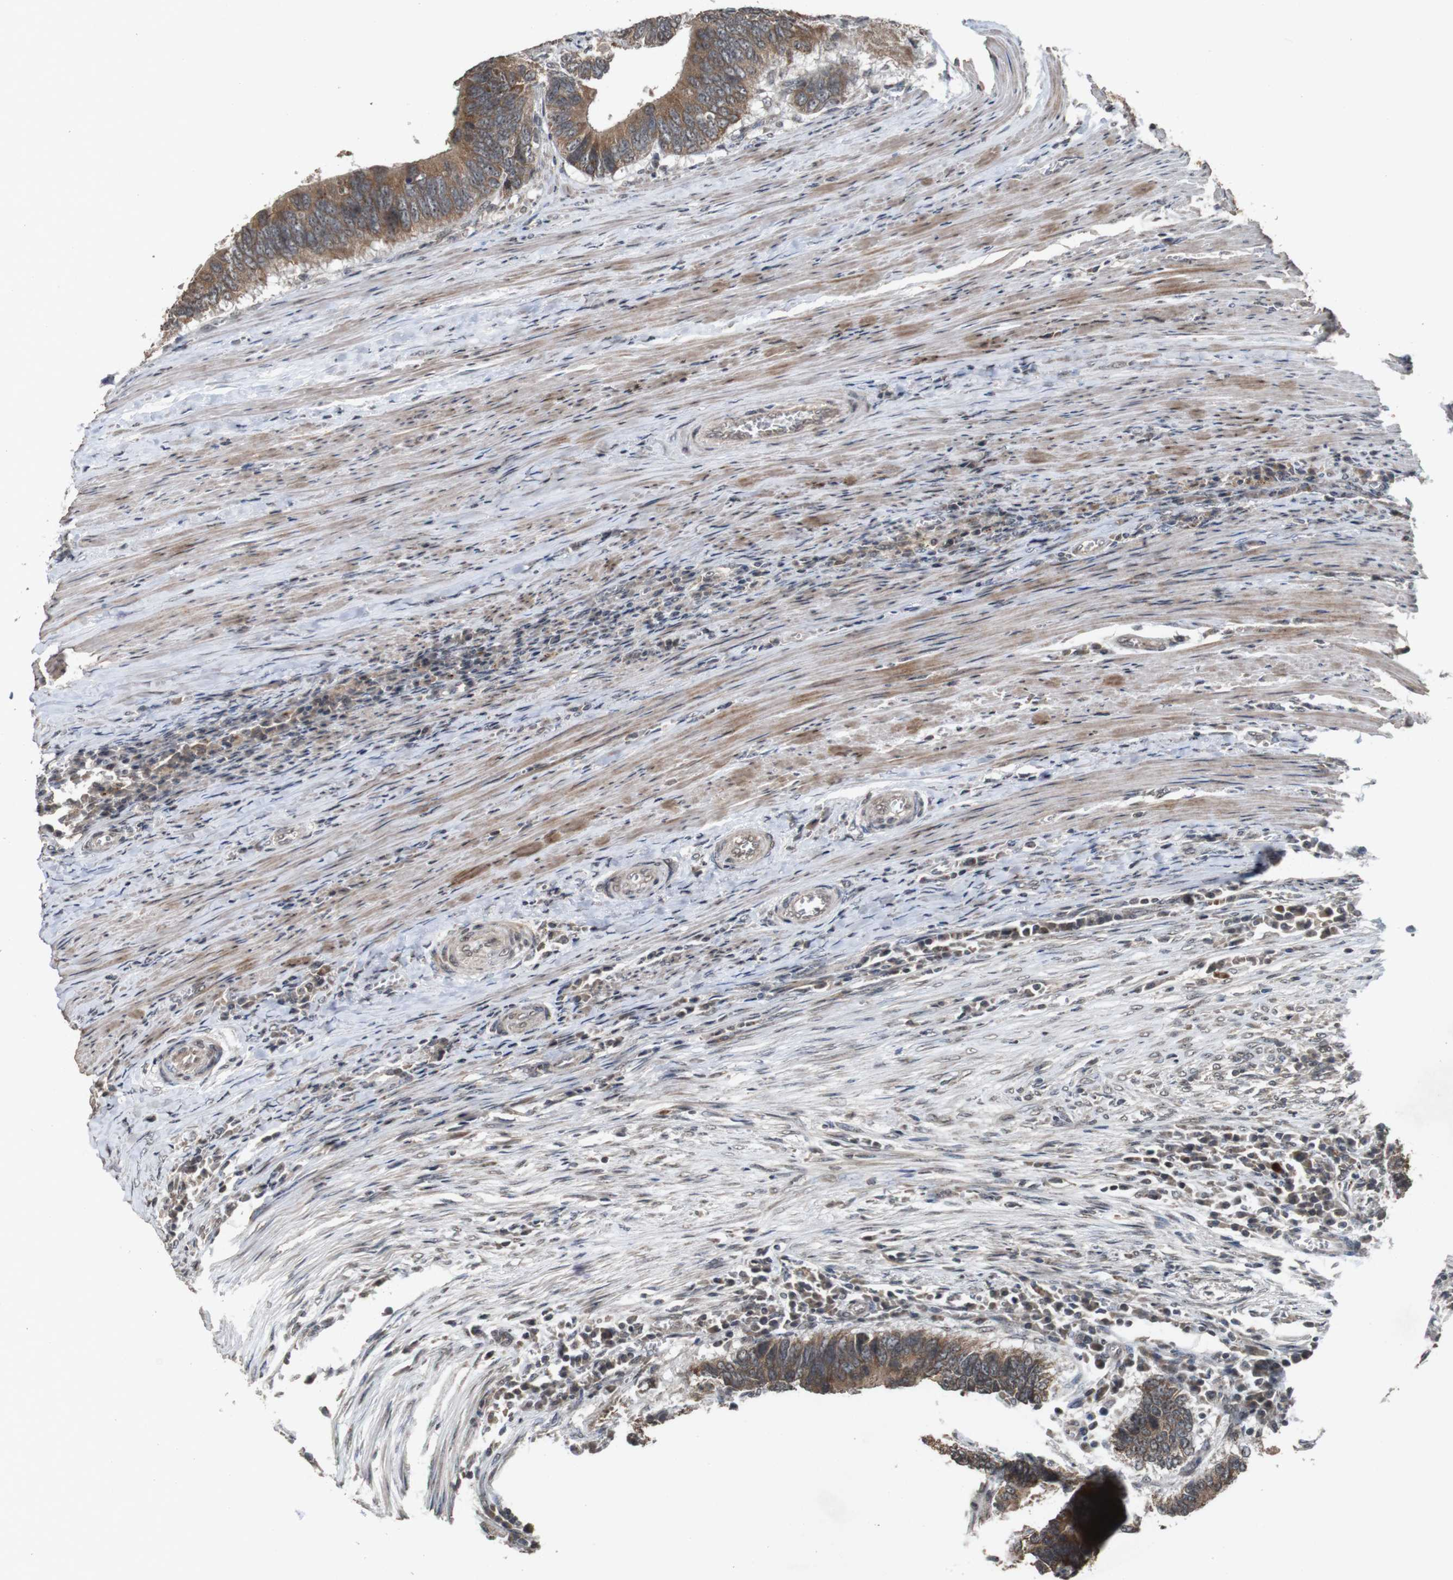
{"staining": {"intensity": "strong", "quantity": ">75%", "location": "cytoplasmic/membranous"}, "tissue": "colorectal cancer", "cell_type": "Tumor cells", "image_type": "cancer", "snomed": [{"axis": "morphology", "description": "Adenocarcinoma, NOS"}, {"axis": "topography", "description": "Colon"}], "caption": "High-magnification brightfield microscopy of colorectal cancer stained with DAB (3,3'-diaminobenzidine) (brown) and counterstained with hematoxylin (blue). tumor cells exhibit strong cytoplasmic/membranous staining is appreciated in approximately>75% of cells. Ihc stains the protein in brown and the nuclei are stained blue.", "gene": "SORL1", "patient": {"sex": "male", "age": 72}}